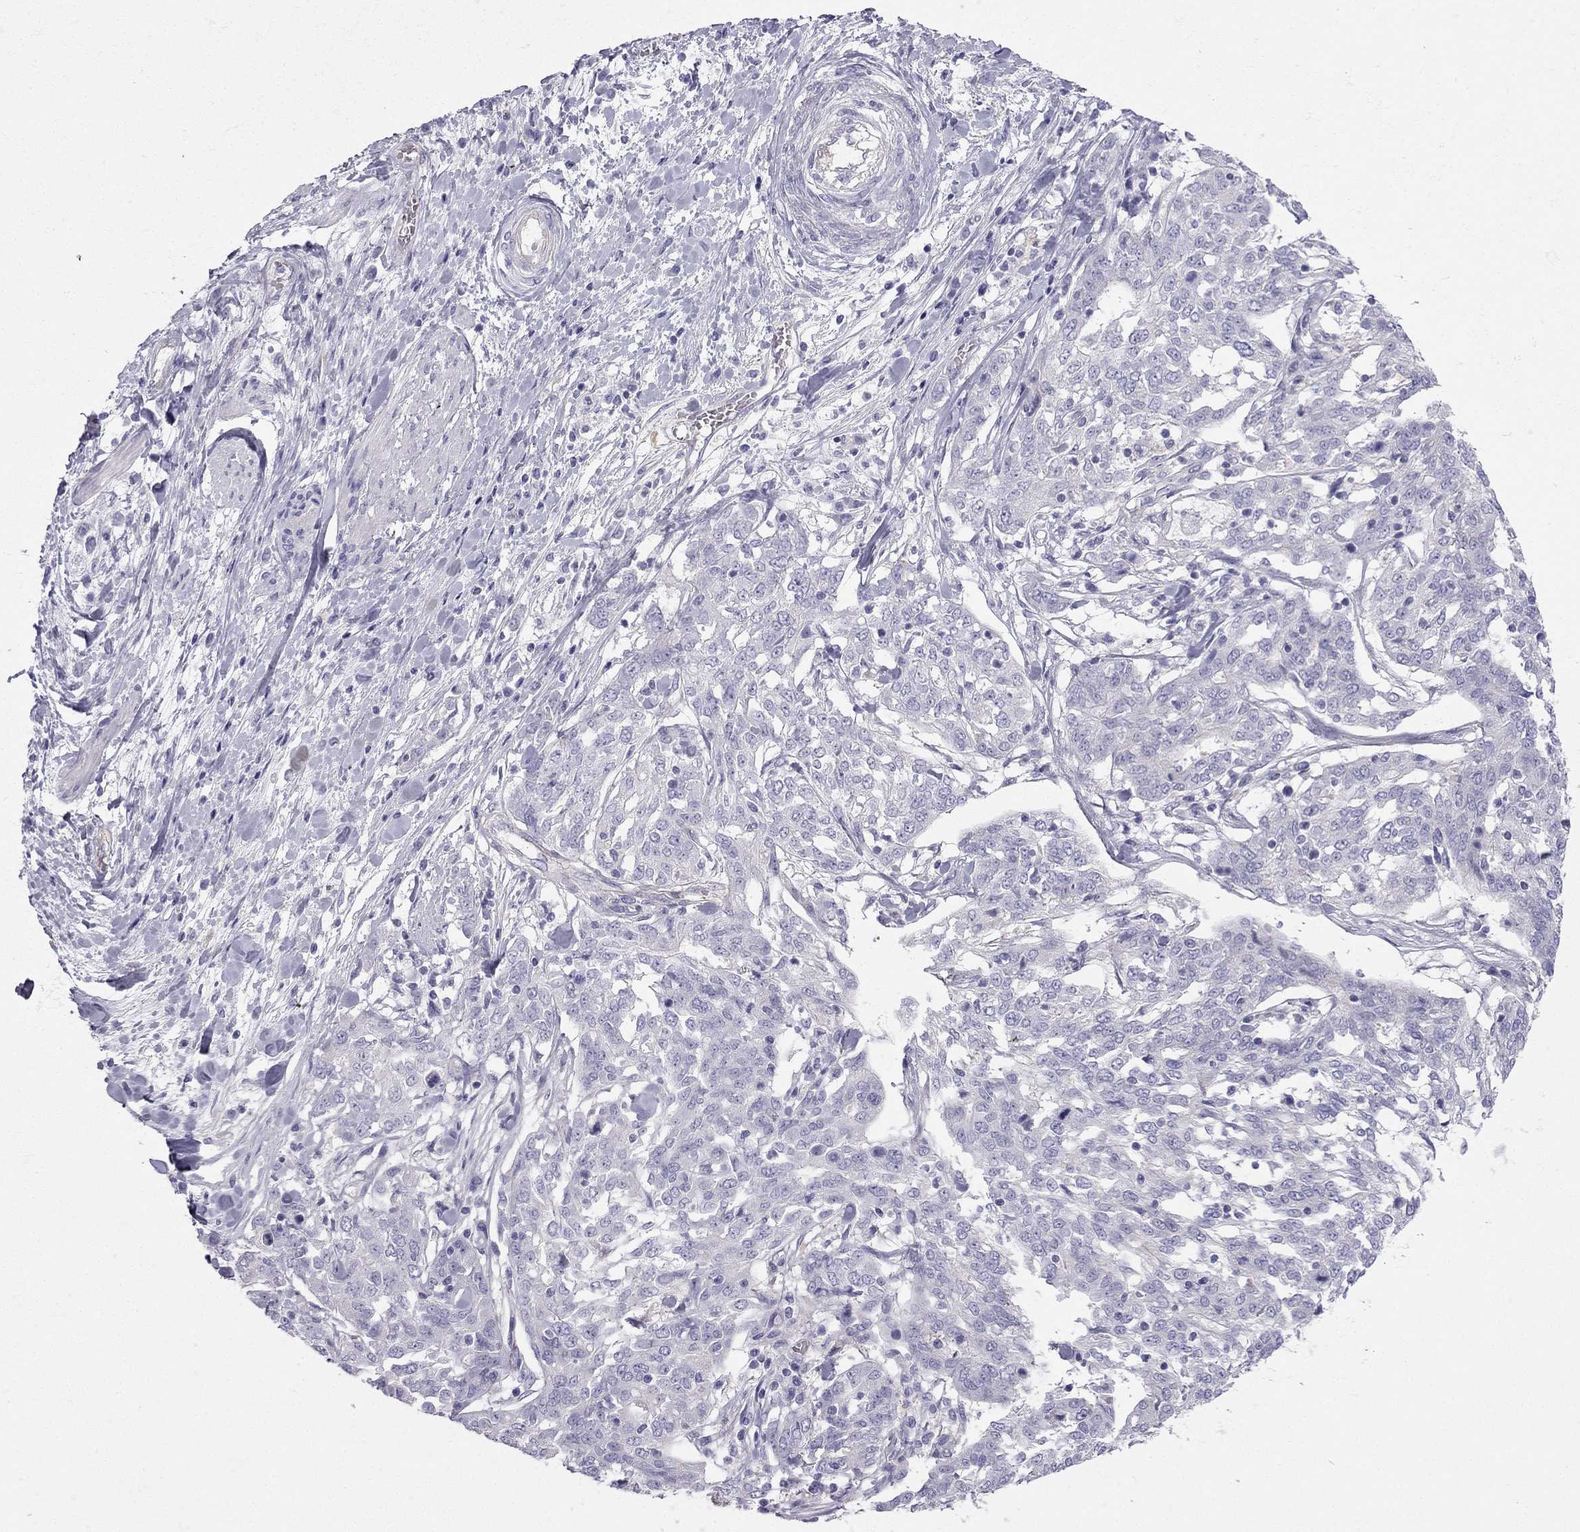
{"staining": {"intensity": "negative", "quantity": "none", "location": "none"}, "tissue": "ovarian cancer", "cell_type": "Tumor cells", "image_type": "cancer", "snomed": [{"axis": "morphology", "description": "Cystadenocarcinoma, serous, NOS"}, {"axis": "topography", "description": "Ovary"}], "caption": "An IHC photomicrograph of ovarian cancer is shown. There is no staining in tumor cells of ovarian cancer.", "gene": "GJA8", "patient": {"sex": "female", "age": 67}}